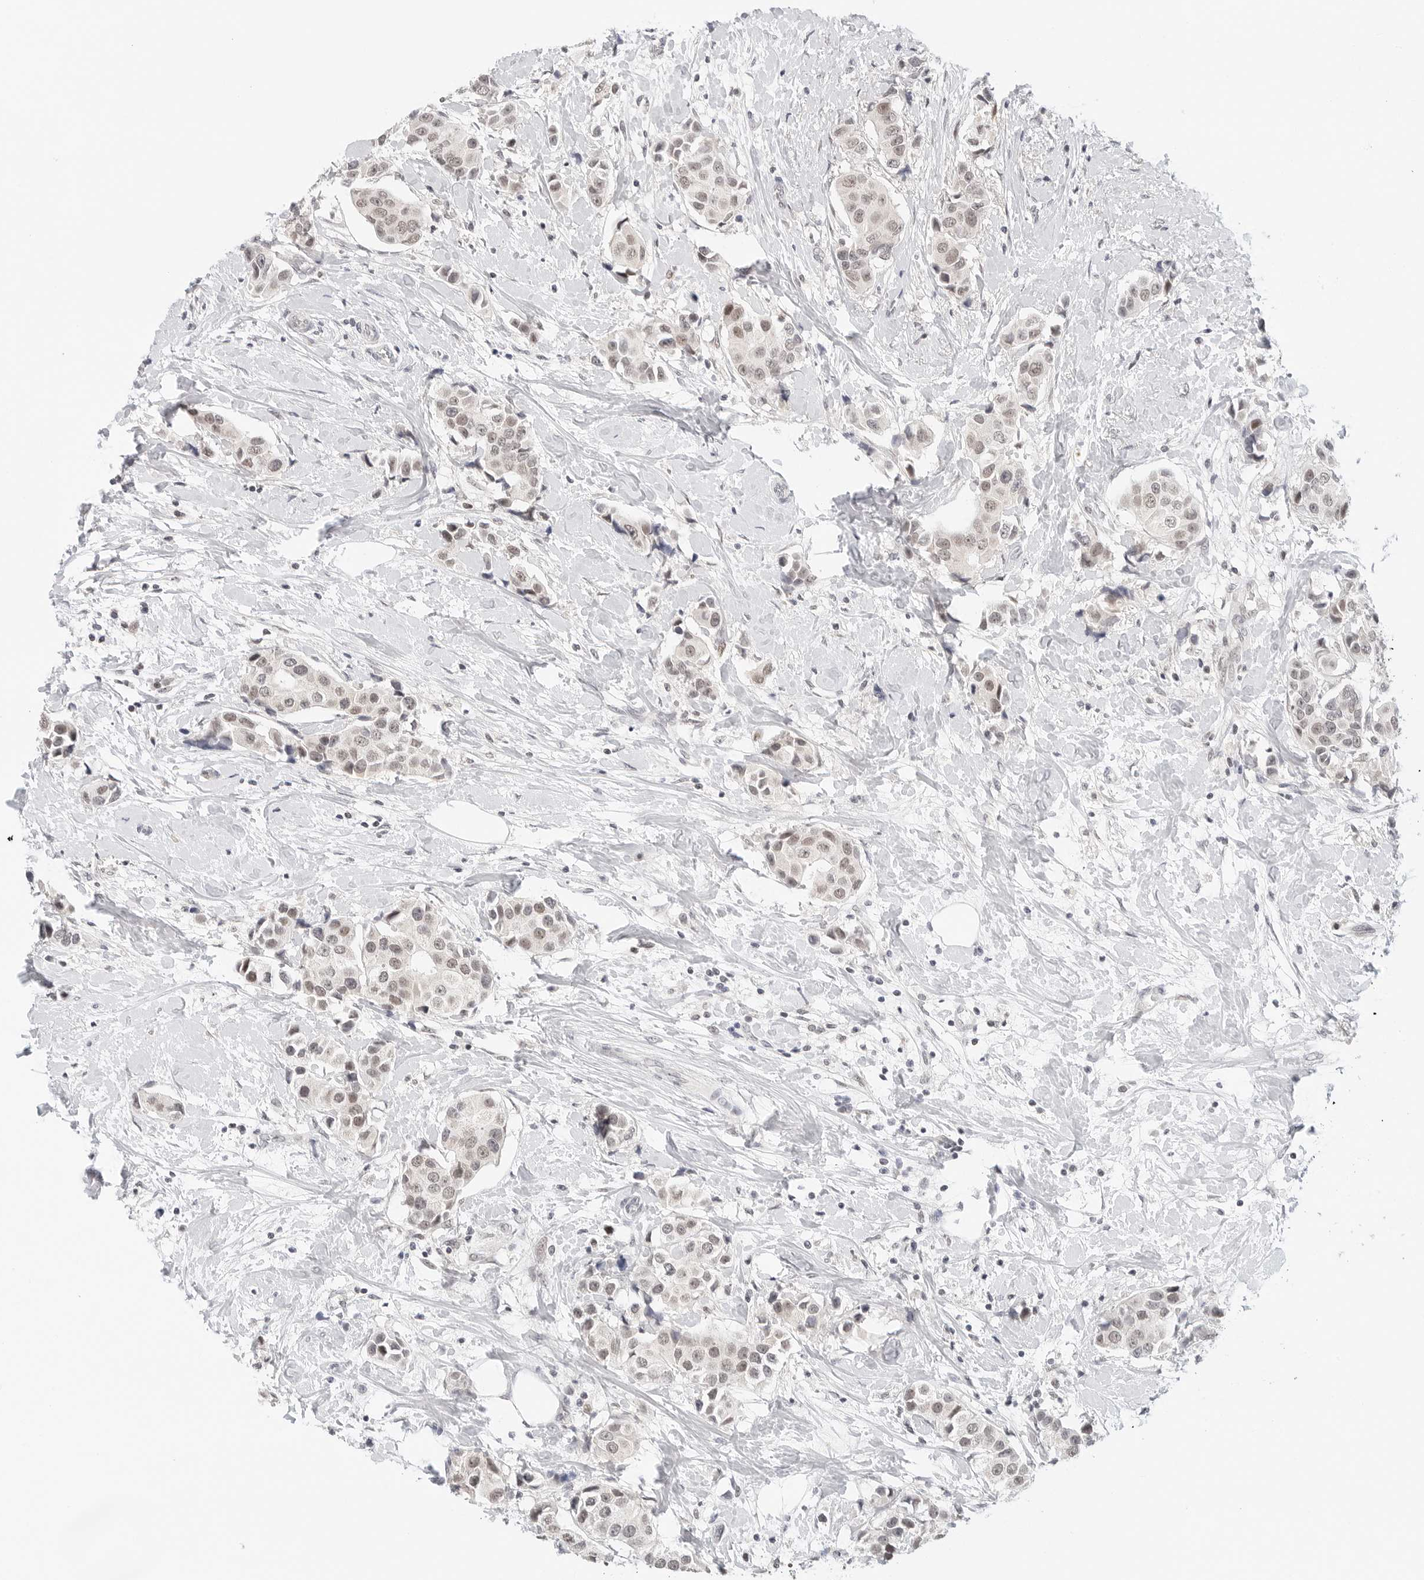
{"staining": {"intensity": "weak", "quantity": ">75%", "location": "nuclear"}, "tissue": "breast cancer", "cell_type": "Tumor cells", "image_type": "cancer", "snomed": [{"axis": "morphology", "description": "Normal tissue, NOS"}, {"axis": "morphology", "description": "Duct carcinoma"}, {"axis": "topography", "description": "Breast"}], "caption": "The immunohistochemical stain highlights weak nuclear expression in tumor cells of infiltrating ductal carcinoma (breast) tissue. The protein of interest is stained brown, and the nuclei are stained in blue (DAB IHC with brightfield microscopy, high magnification).", "gene": "TSEN2", "patient": {"sex": "female", "age": 39}}